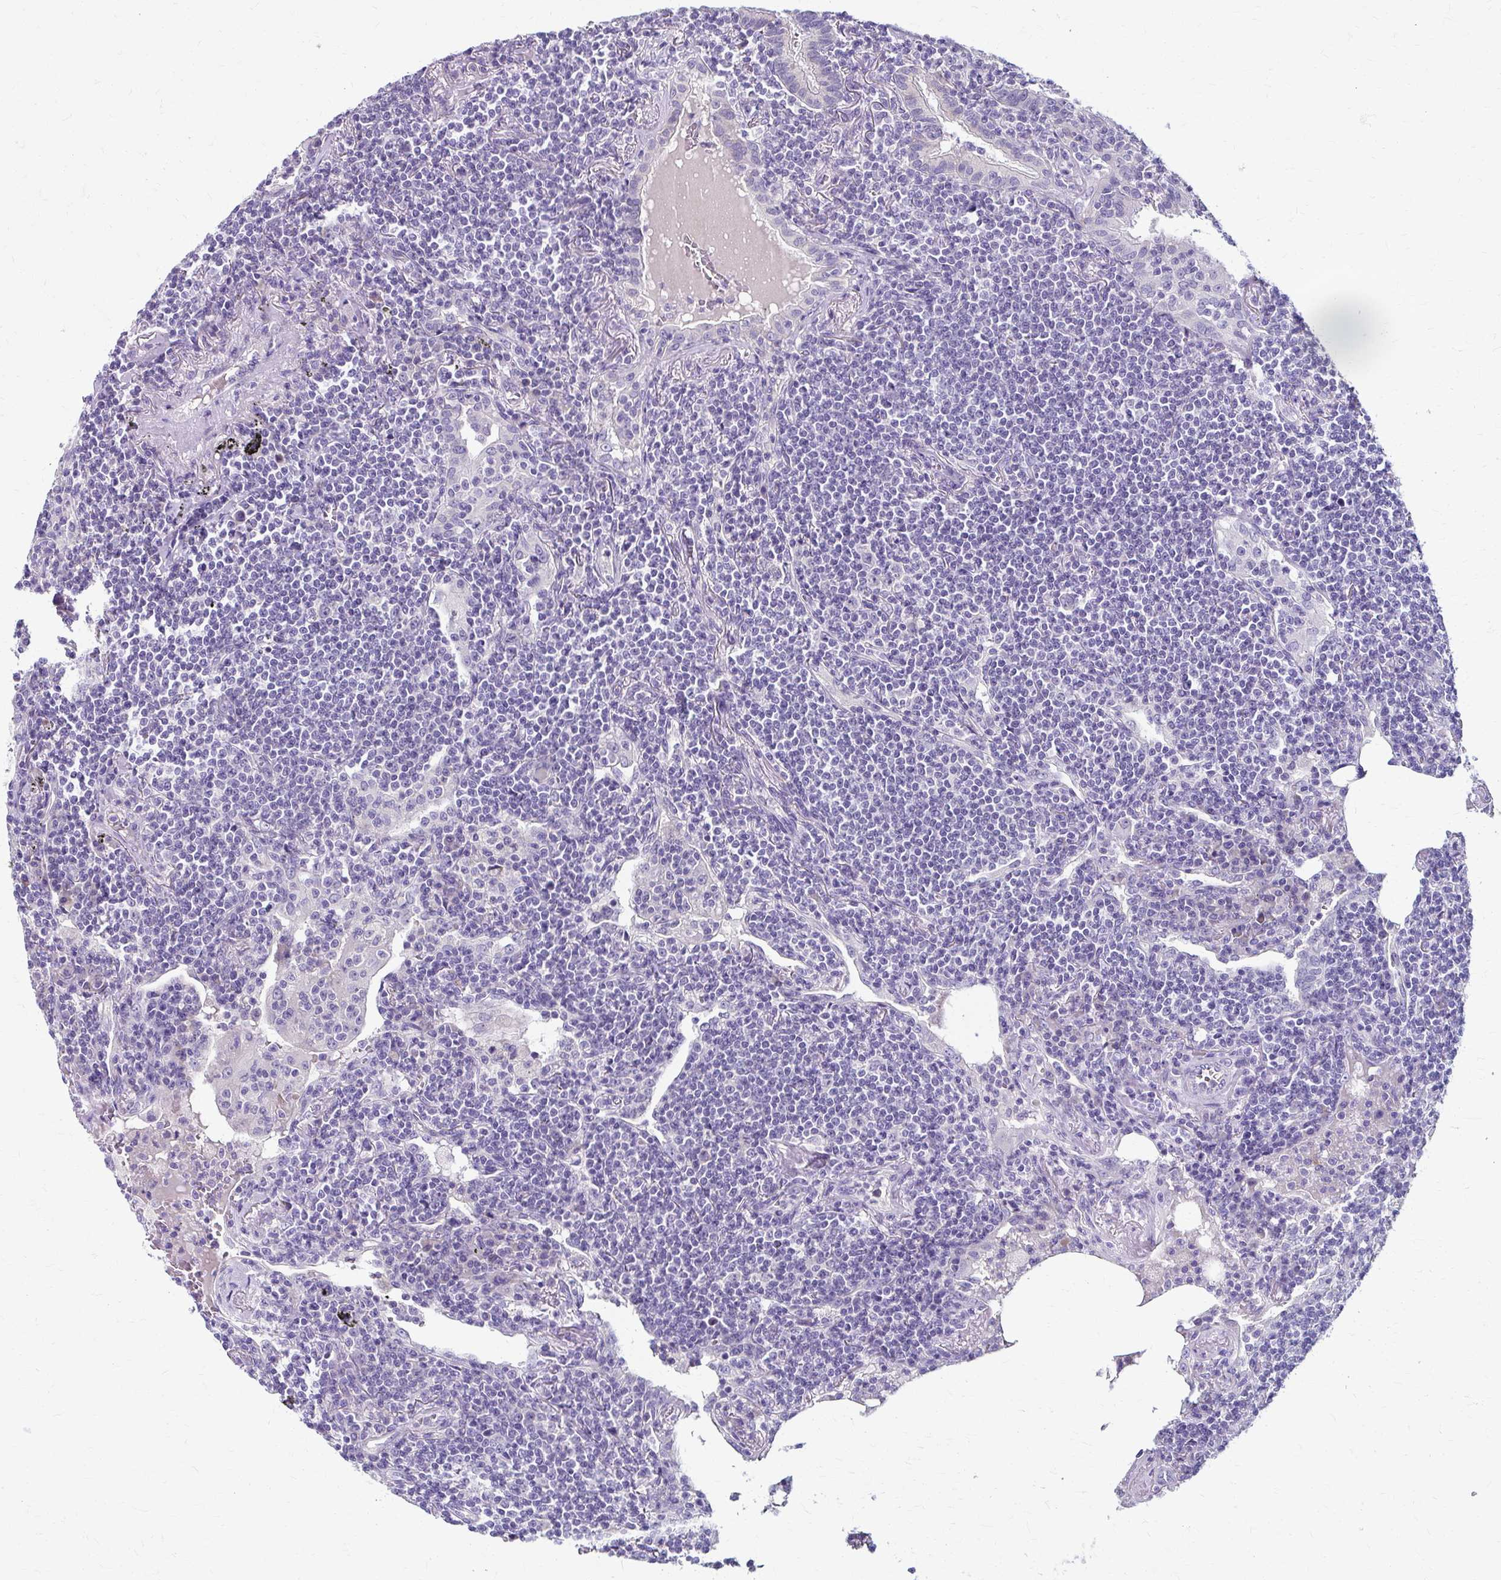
{"staining": {"intensity": "negative", "quantity": "none", "location": "none"}, "tissue": "lymphoma", "cell_type": "Tumor cells", "image_type": "cancer", "snomed": [{"axis": "morphology", "description": "Malignant lymphoma, non-Hodgkin's type, Low grade"}, {"axis": "topography", "description": "Lung"}], "caption": "The histopathology image displays no staining of tumor cells in lymphoma.", "gene": "ZNF555", "patient": {"sex": "female", "age": 71}}